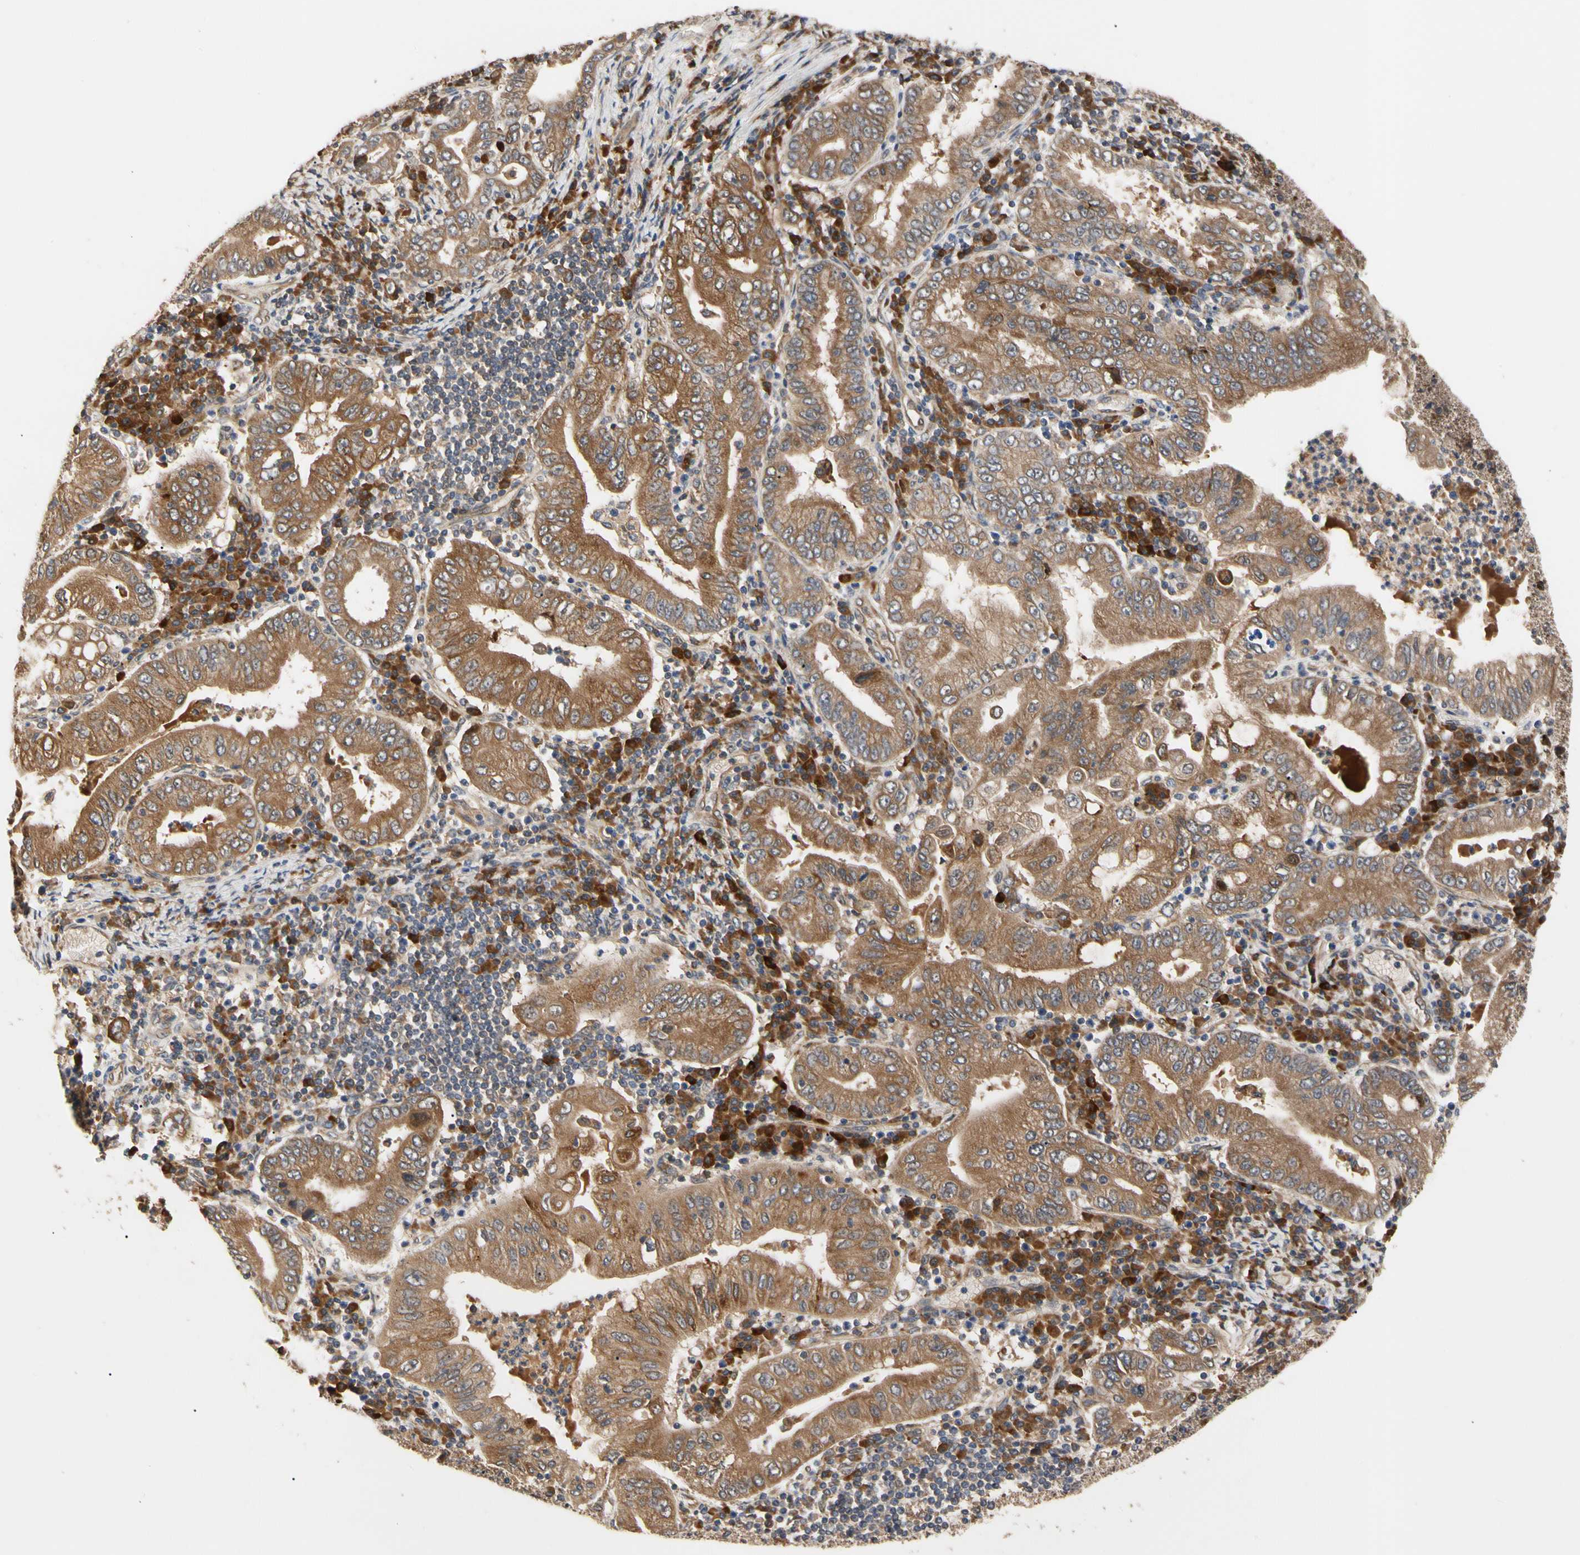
{"staining": {"intensity": "moderate", "quantity": ">75%", "location": "cytoplasmic/membranous"}, "tissue": "stomach cancer", "cell_type": "Tumor cells", "image_type": "cancer", "snomed": [{"axis": "morphology", "description": "Normal tissue, NOS"}, {"axis": "morphology", "description": "Adenocarcinoma, NOS"}, {"axis": "topography", "description": "Esophagus"}, {"axis": "topography", "description": "Stomach, upper"}, {"axis": "topography", "description": "Peripheral nerve tissue"}], "caption": "IHC of stomach adenocarcinoma displays medium levels of moderate cytoplasmic/membranous positivity in about >75% of tumor cells.", "gene": "CYTIP", "patient": {"sex": "male", "age": 62}}